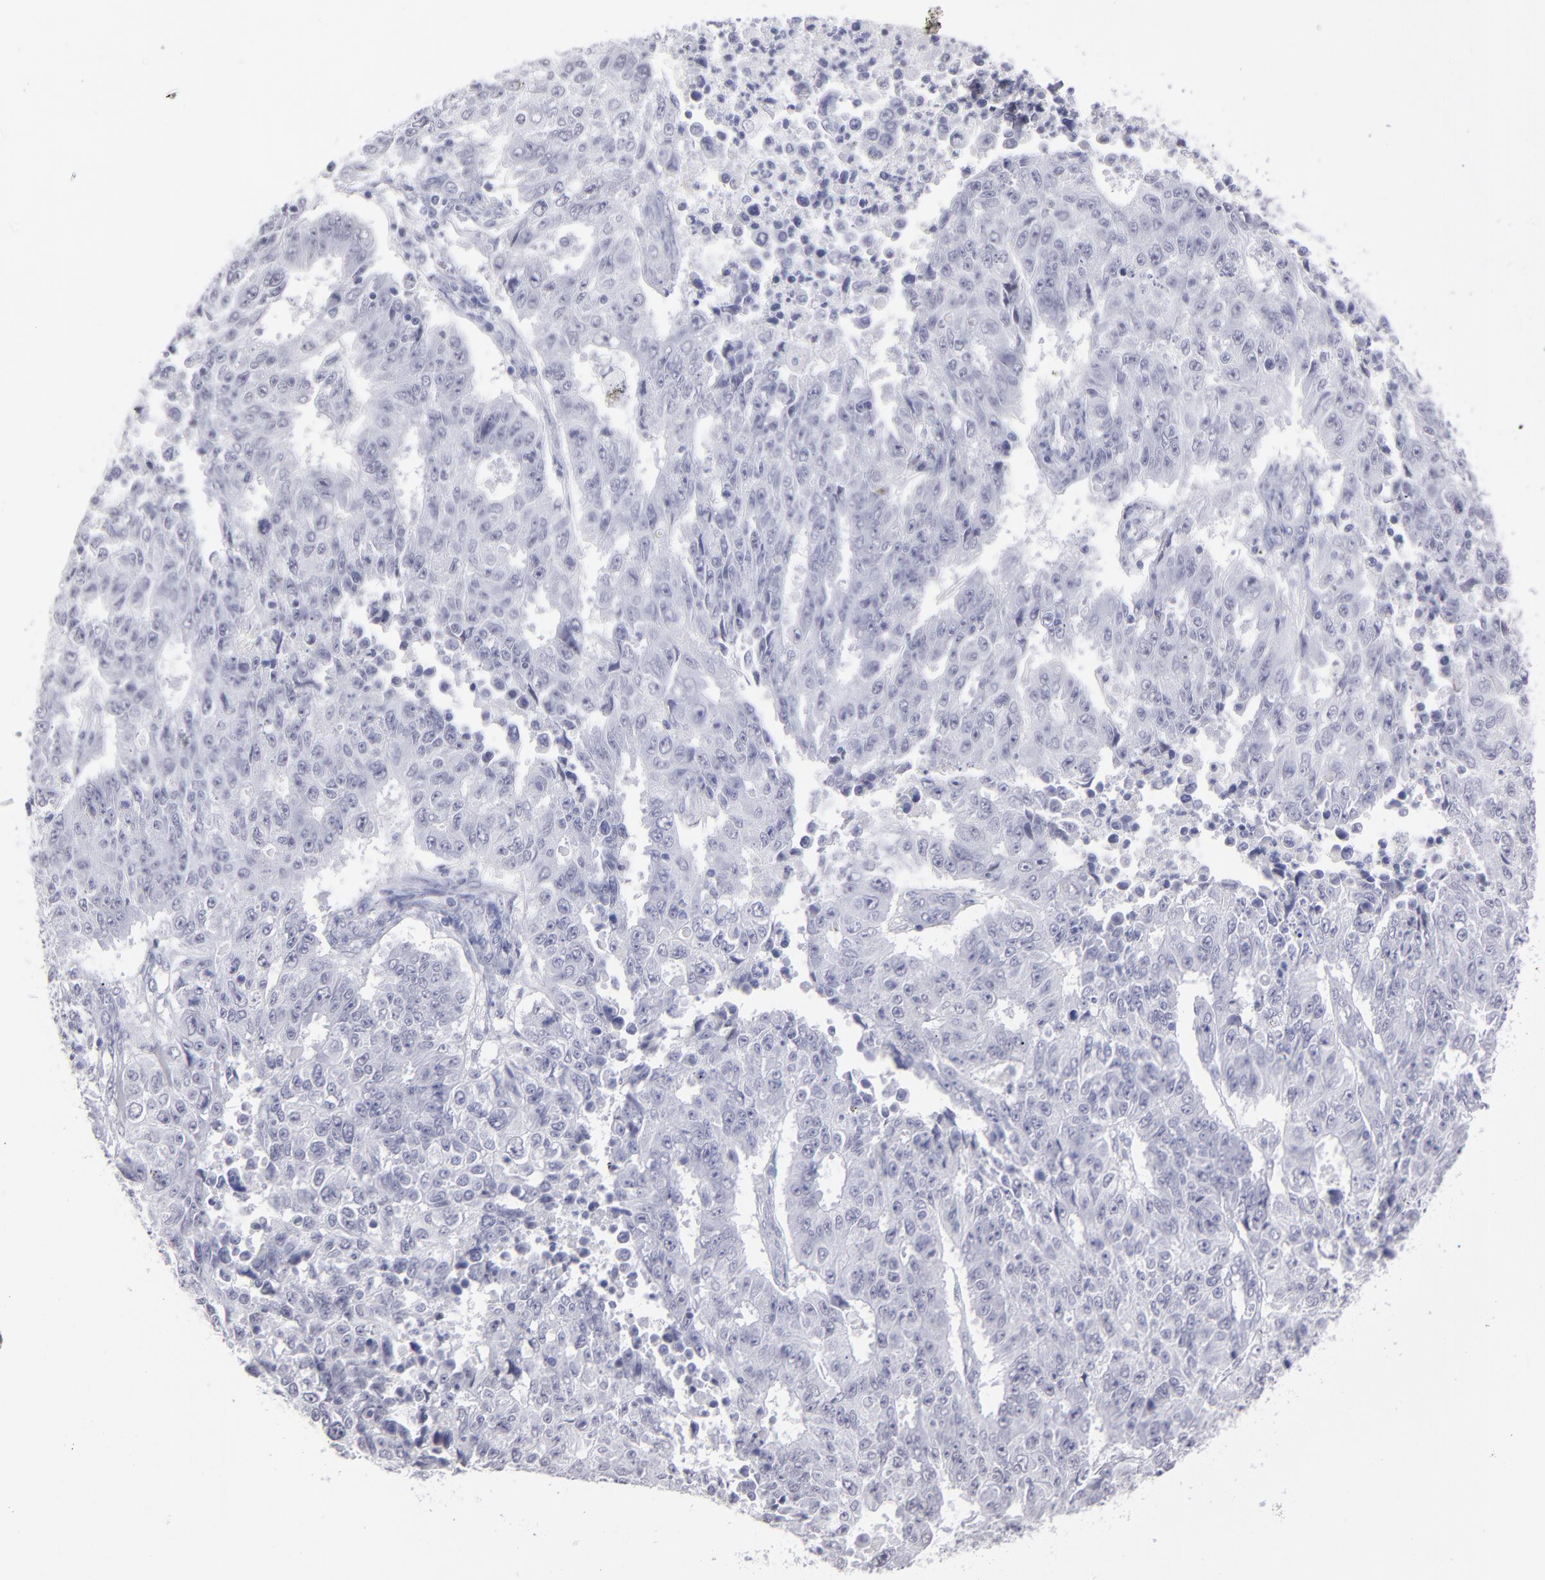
{"staining": {"intensity": "negative", "quantity": "none", "location": "none"}, "tissue": "endometrial cancer", "cell_type": "Tumor cells", "image_type": "cancer", "snomed": [{"axis": "morphology", "description": "Adenocarcinoma, NOS"}, {"axis": "topography", "description": "Endometrium"}], "caption": "Human adenocarcinoma (endometrial) stained for a protein using immunohistochemistry displays no positivity in tumor cells.", "gene": "ALDOB", "patient": {"sex": "female", "age": 42}}